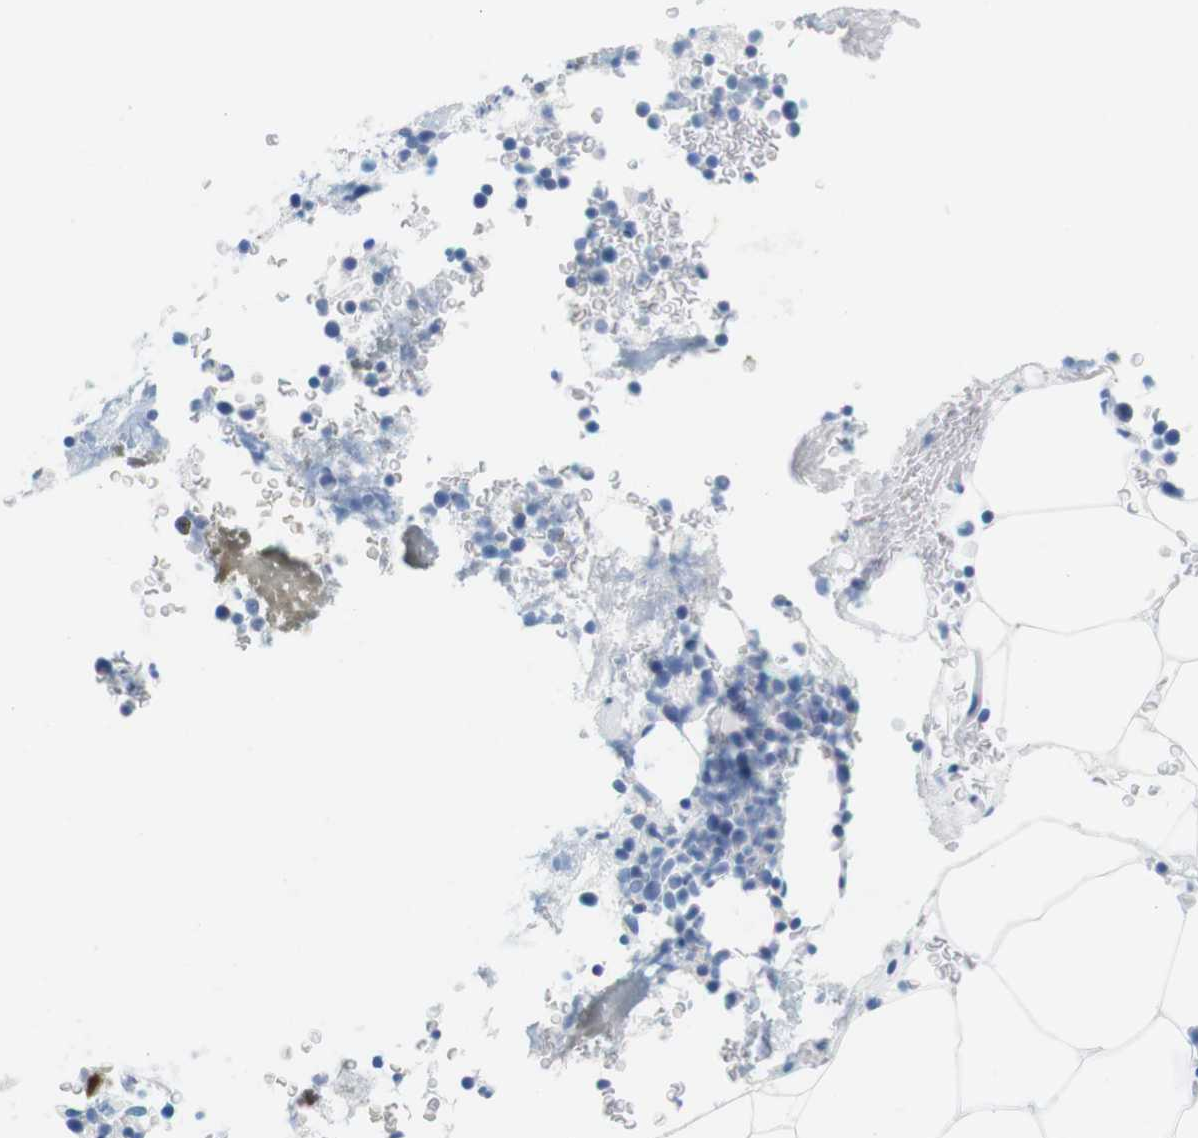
{"staining": {"intensity": "negative", "quantity": "none", "location": "none"}, "tissue": "bone marrow", "cell_type": "Hematopoietic cells", "image_type": "normal", "snomed": [{"axis": "morphology", "description": "Normal tissue, NOS"}, {"axis": "topography", "description": "Bone marrow"}], "caption": "Hematopoietic cells are negative for protein expression in unremarkable human bone marrow. (Brightfield microscopy of DAB (3,3'-diaminobenzidine) immunohistochemistry (IHC) at high magnification).", "gene": "CYP2C9", "patient": {"sex": "male"}}